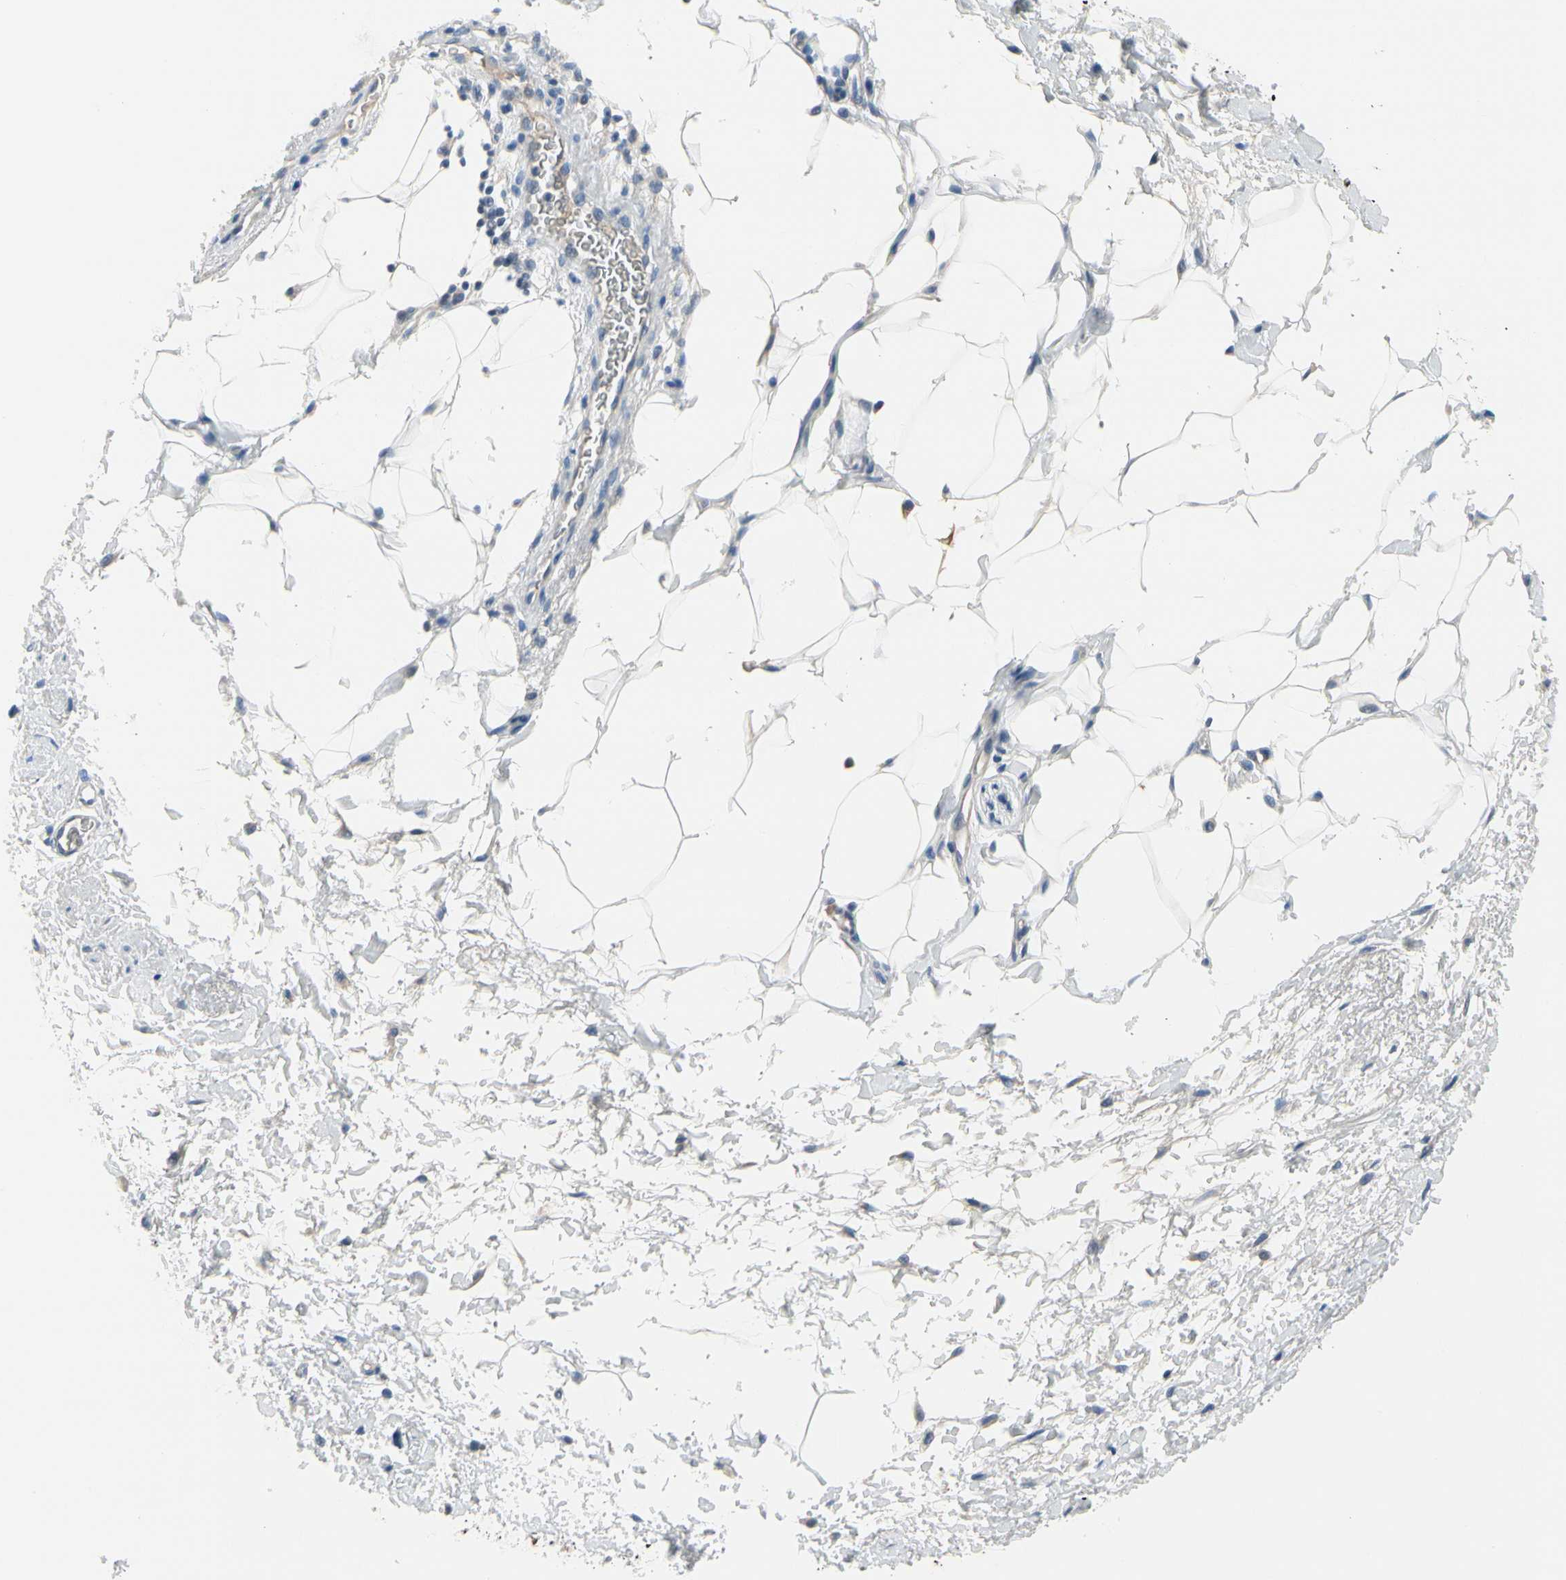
{"staining": {"intensity": "negative", "quantity": "none", "location": "none"}, "tissue": "adipose tissue", "cell_type": "Adipocytes", "image_type": "normal", "snomed": [{"axis": "morphology", "description": "Normal tissue, NOS"}, {"axis": "topography", "description": "Soft tissue"}, {"axis": "topography", "description": "Peripheral nerve tissue"}], "caption": "A high-resolution photomicrograph shows IHC staining of benign adipose tissue, which shows no significant staining in adipocytes. (Immunohistochemistry (ihc), brightfield microscopy, high magnification).", "gene": "MUC5B", "patient": {"sex": "female", "age": 71}}